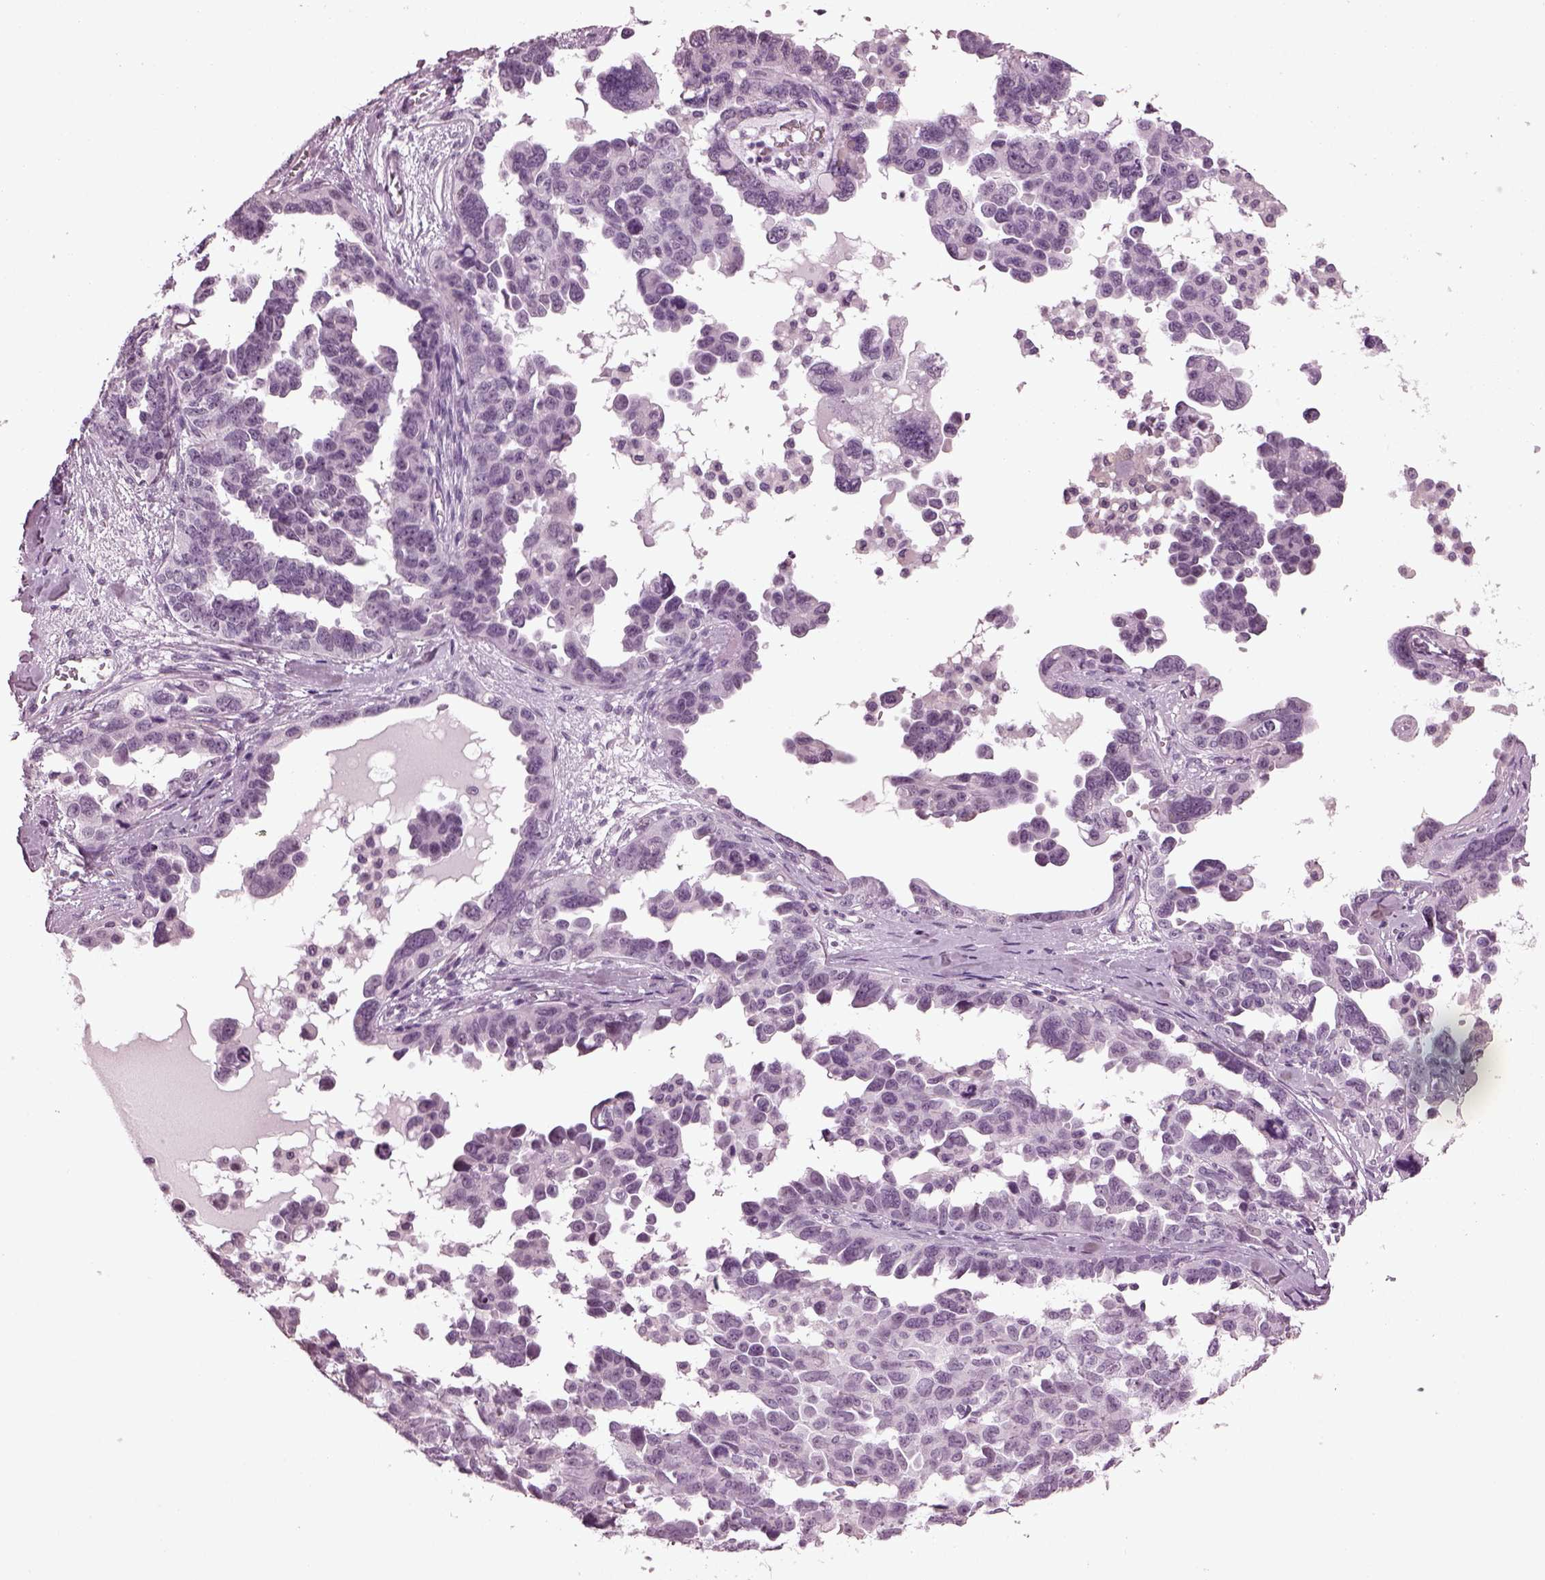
{"staining": {"intensity": "negative", "quantity": "none", "location": "none"}, "tissue": "ovarian cancer", "cell_type": "Tumor cells", "image_type": "cancer", "snomed": [{"axis": "morphology", "description": "Cystadenocarcinoma, serous, NOS"}, {"axis": "topography", "description": "Ovary"}], "caption": "Photomicrograph shows no significant protein positivity in tumor cells of ovarian serous cystadenocarcinoma. The staining was performed using DAB (3,3'-diaminobenzidine) to visualize the protein expression in brown, while the nuclei were stained in blue with hematoxylin (Magnification: 20x).", "gene": "SLC6A17", "patient": {"sex": "female", "age": 69}}